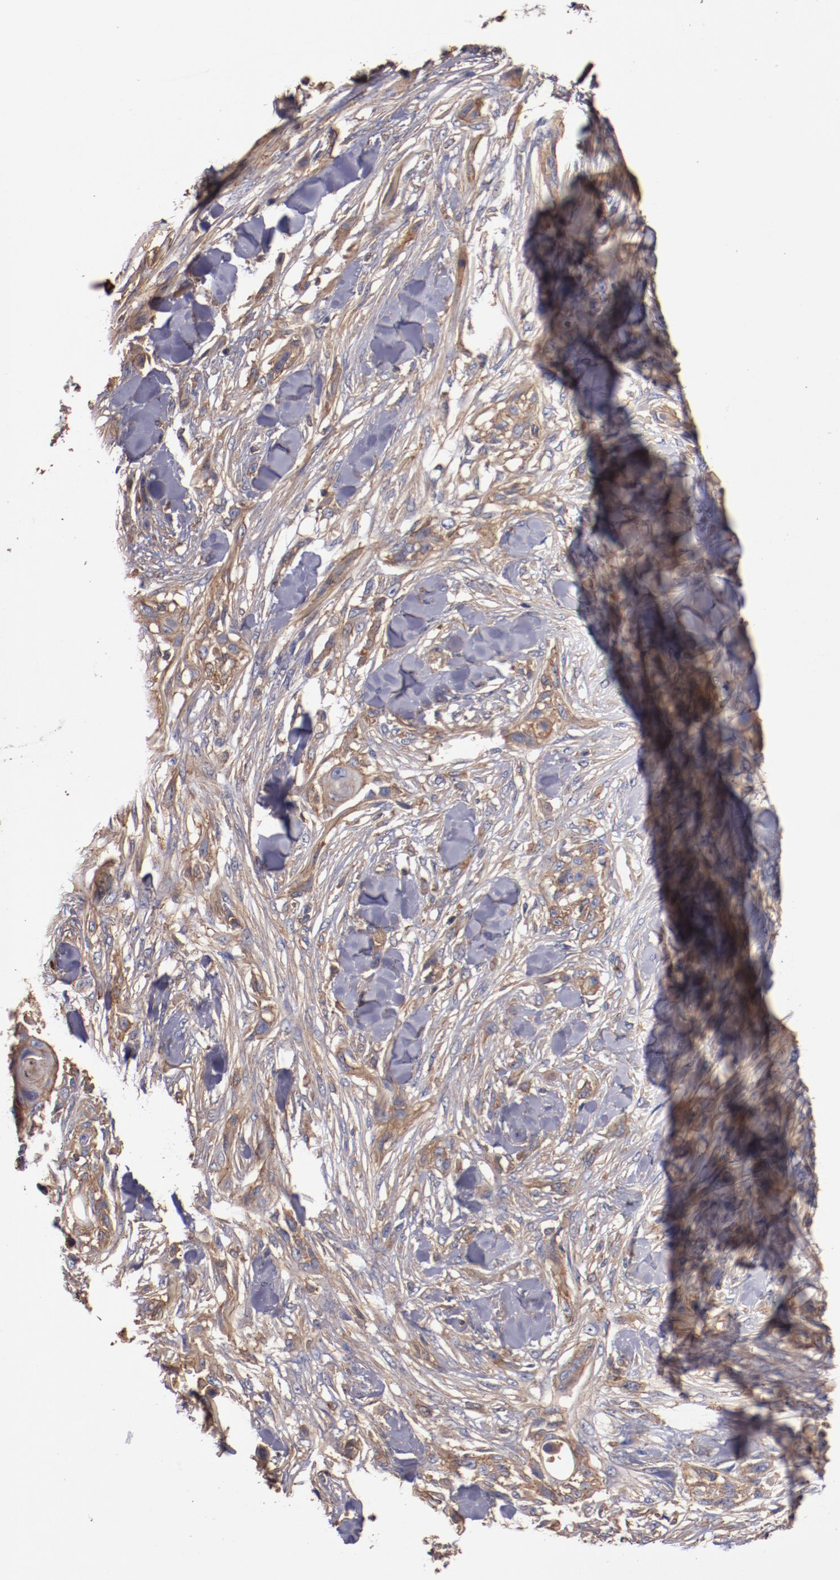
{"staining": {"intensity": "strong", "quantity": ">75%", "location": "cytoplasmic/membranous"}, "tissue": "skin cancer", "cell_type": "Tumor cells", "image_type": "cancer", "snomed": [{"axis": "morphology", "description": "Squamous cell carcinoma, NOS"}, {"axis": "topography", "description": "Skin"}], "caption": "A high amount of strong cytoplasmic/membranous expression is seen in about >75% of tumor cells in squamous cell carcinoma (skin) tissue. The staining was performed using DAB (3,3'-diaminobenzidine), with brown indicating positive protein expression. Nuclei are stained blue with hematoxylin.", "gene": "TMOD3", "patient": {"sex": "female", "age": 59}}